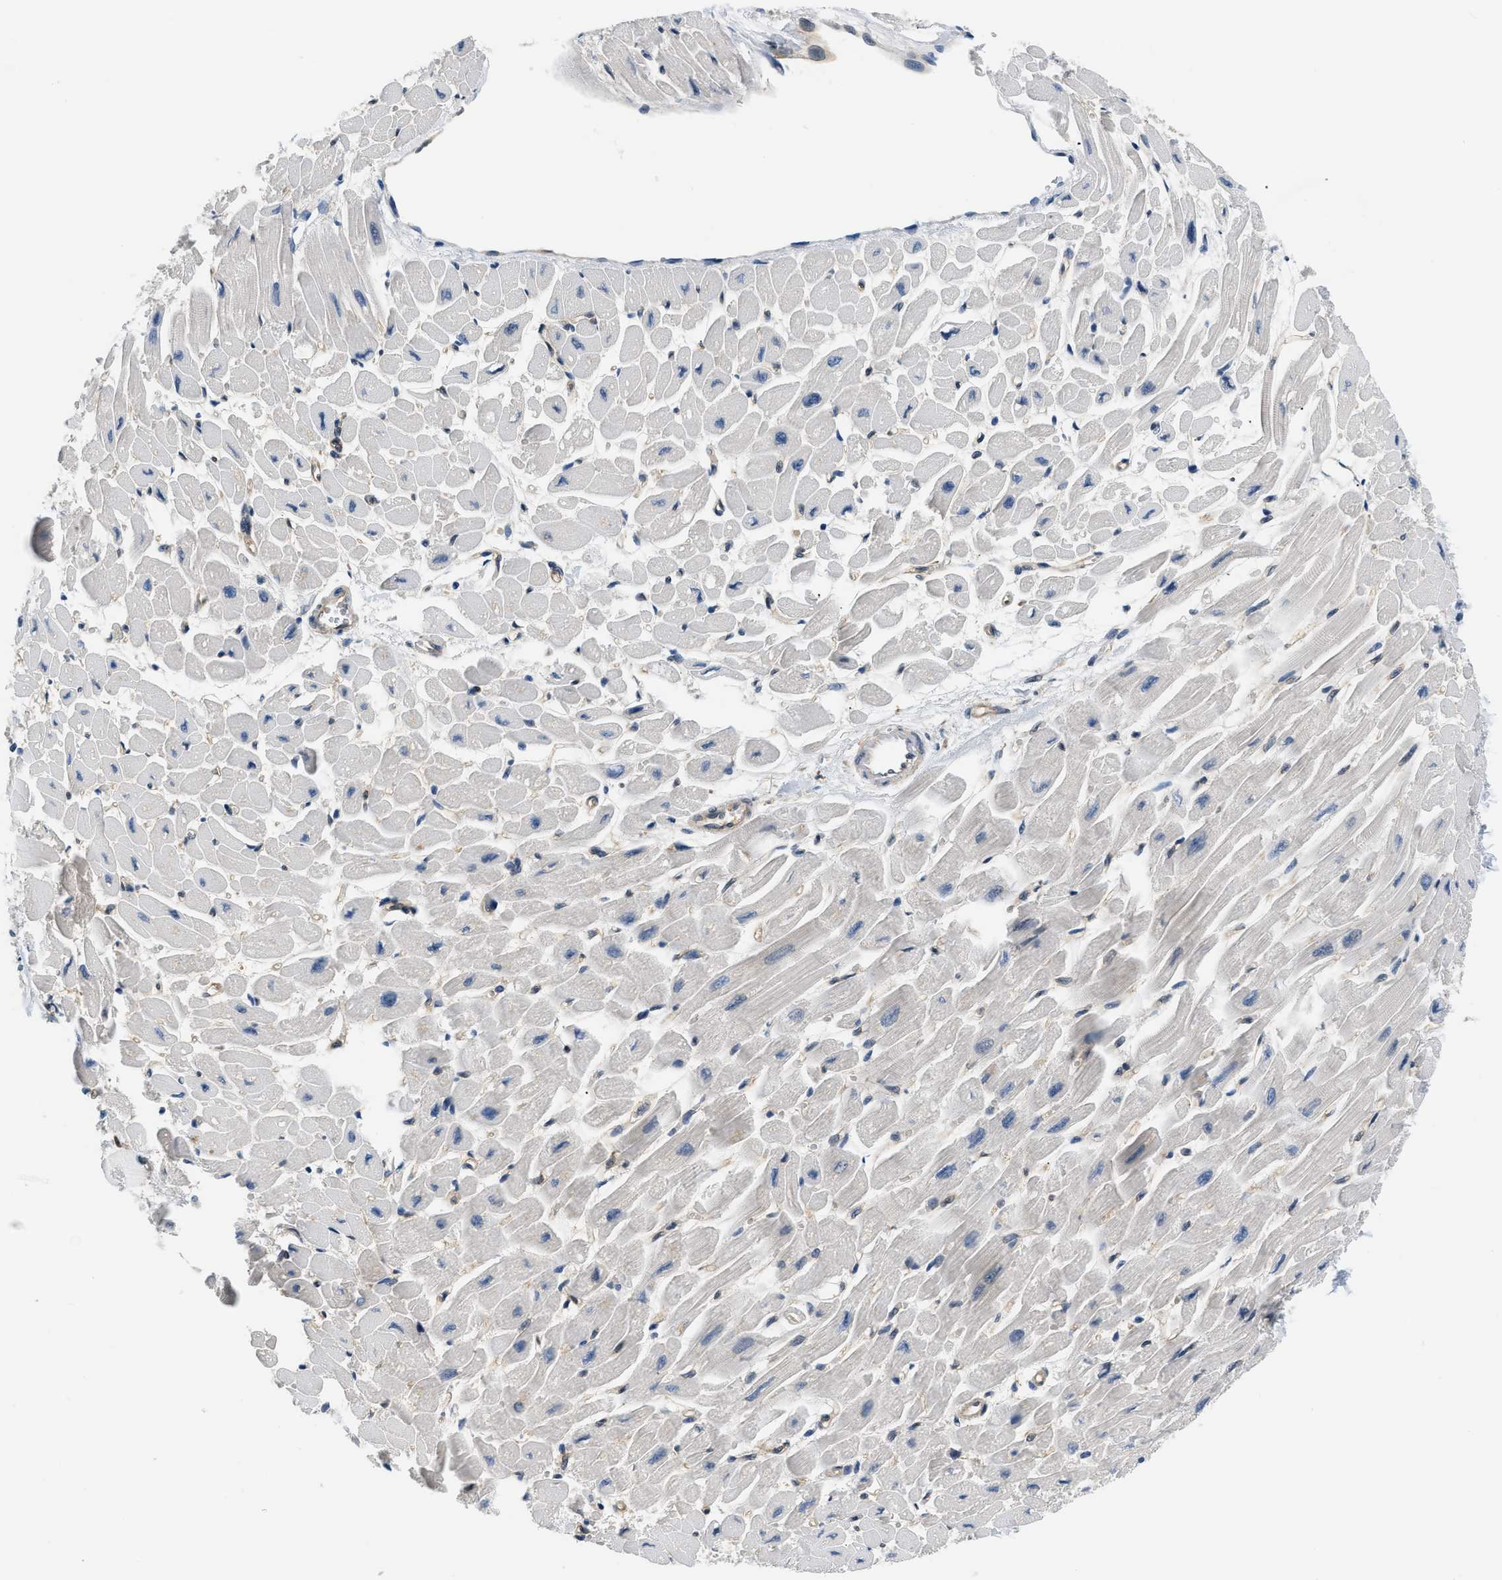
{"staining": {"intensity": "weak", "quantity": "<25%", "location": "cytoplasmic/membranous"}, "tissue": "heart muscle", "cell_type": "Cardiomyocytes", "image_type": "normal", "snomed": [{"axis": "morphology", "description": "Normal tissue, NOS"}, {"axis": "topography", "description": "Heart"}], "caption": "This is a histopathology image of immunohistochemistry (IHC) staining of normal heart muscle, which shows no positivity in cardiomyocytes.", "gene": "EIF4EBP2", "patient": {"sex": "female", "age": 54}}